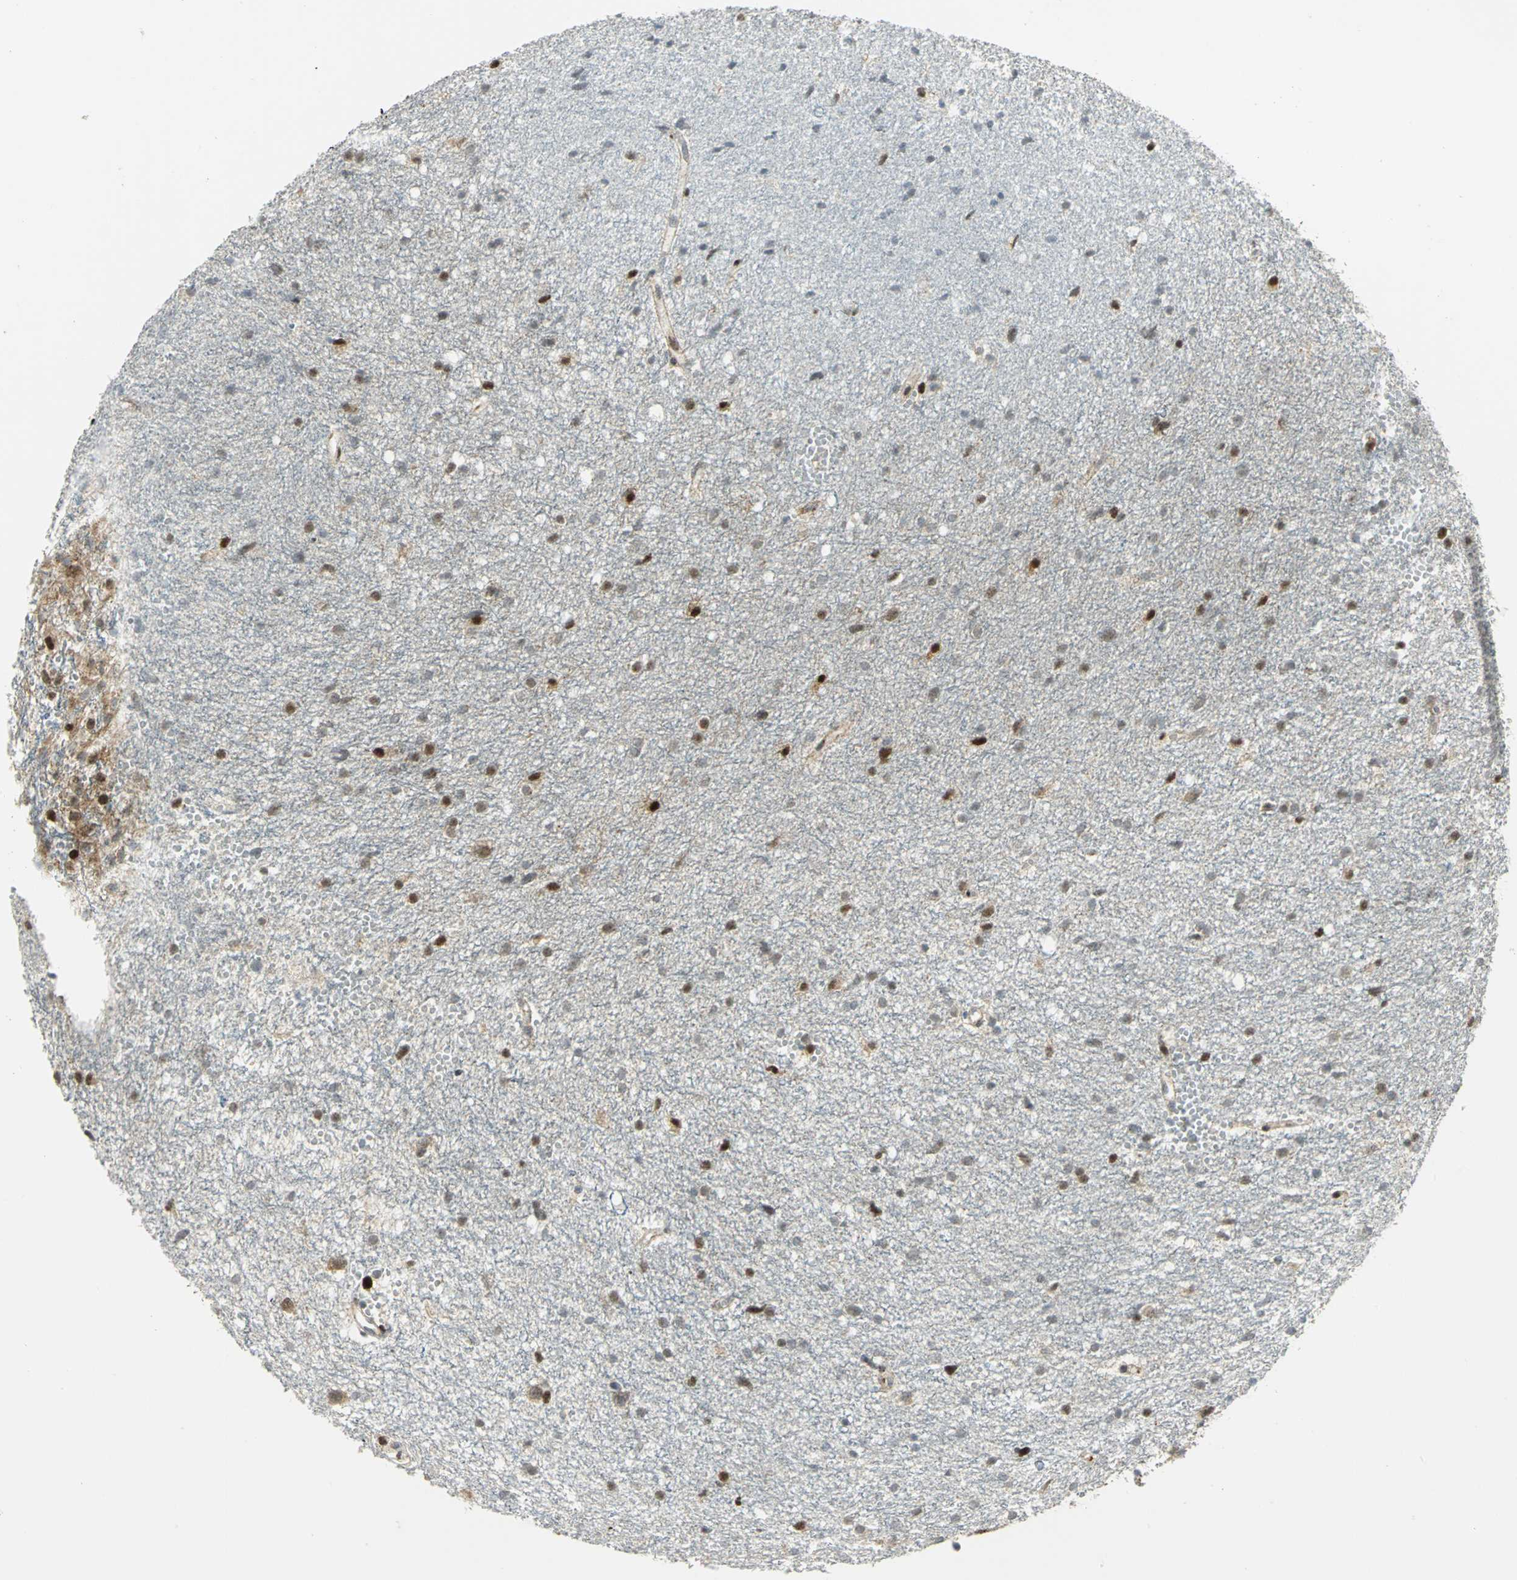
{"staining": {"intensity": "moderate", "quantity": ">75%", "location": "cytoplasmic/membranous,nuclear"}, "tissue": "glioma", "cell_type": "Tumor cells", "image_type": "cancer", "snomed": [{"axis": "morphology", "description": "Glioma, malignant, High grade"}, {"axis": "topography", "description": "Brain"}], "caption": "Moderate cytoplasmic/membranous and nuclear expression is seen in about >75% of tumor cells in high-grade glioma (malignant). Using DAB (3,3'-diaminobenzidine) (brown) and hematoxylin (blue) stains, captured at high magnification using brightfield microscopy.", "gene": "ATP6V1A", "patient": {"sex": "female", "age": 59}}